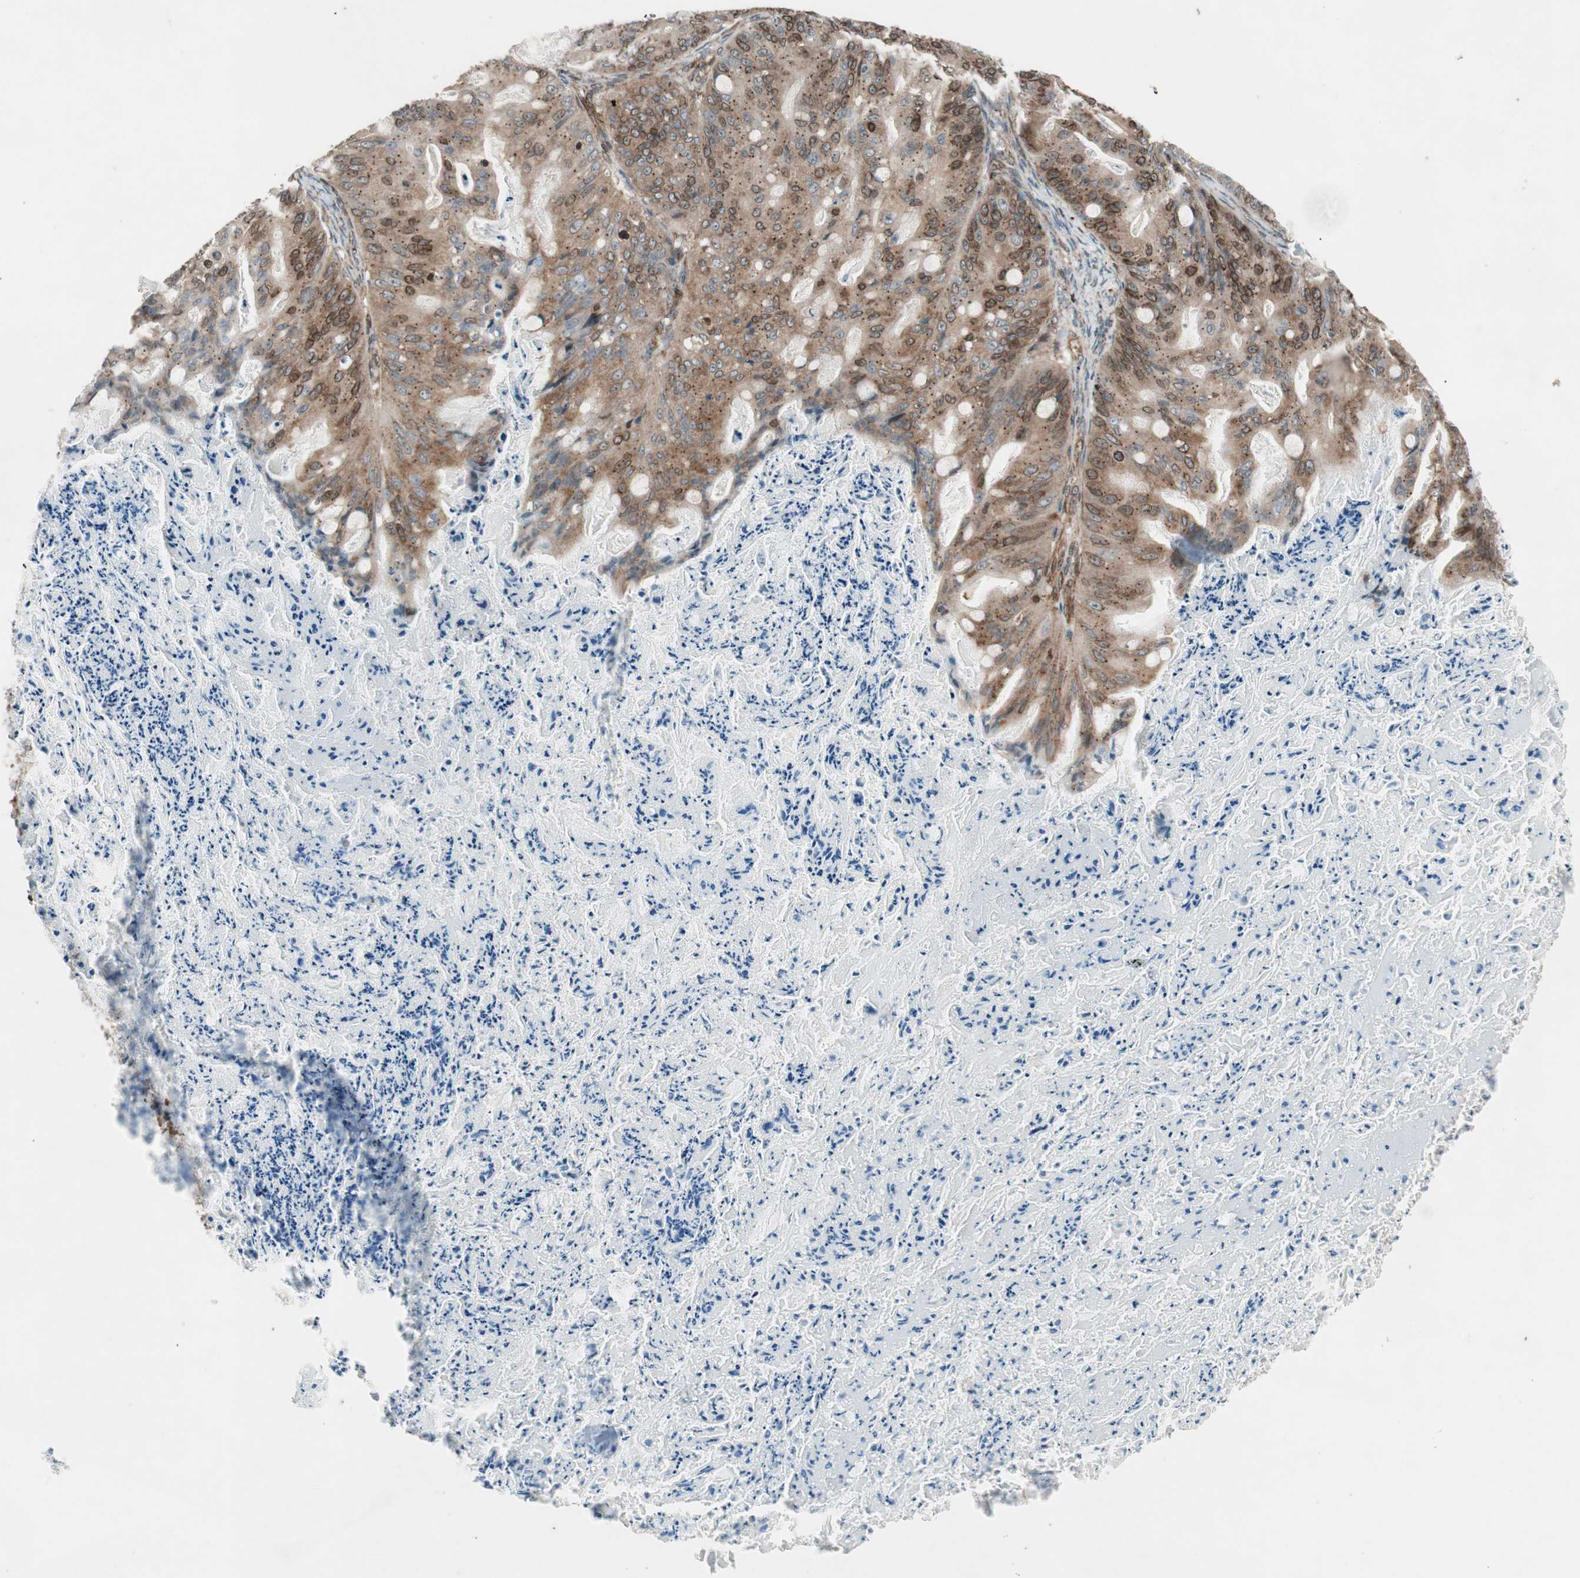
{"staining": {"intensity": "moderate", "quantity": ">75%", "location": "cytoplasmic/membranous,nuclear"}, "tissue": "ovarian cancer", "cell_type": "Tumor cells", "image_type": "cancer", "snomed": [{"axis": "morphology", "description": "Cystadenocarcinoma, mucinous, NOS"}, {"axis": "topography", "description": "Ovary"}], "caption": "Immunohistochemistry (IHC) (DAB (3,3'-diaminobenzidine)) staining of human ovarian cancer demonstrates moderate cytoplasmic/membranous and nuclear protein expression in approximately >75% of tumor cells. (DAB (3,3'-diaminobenzidine) IHC with brightfield microscopy, high magnification).", "gene": "NUP62", "patient": {"sex": "female", "age": 36}}